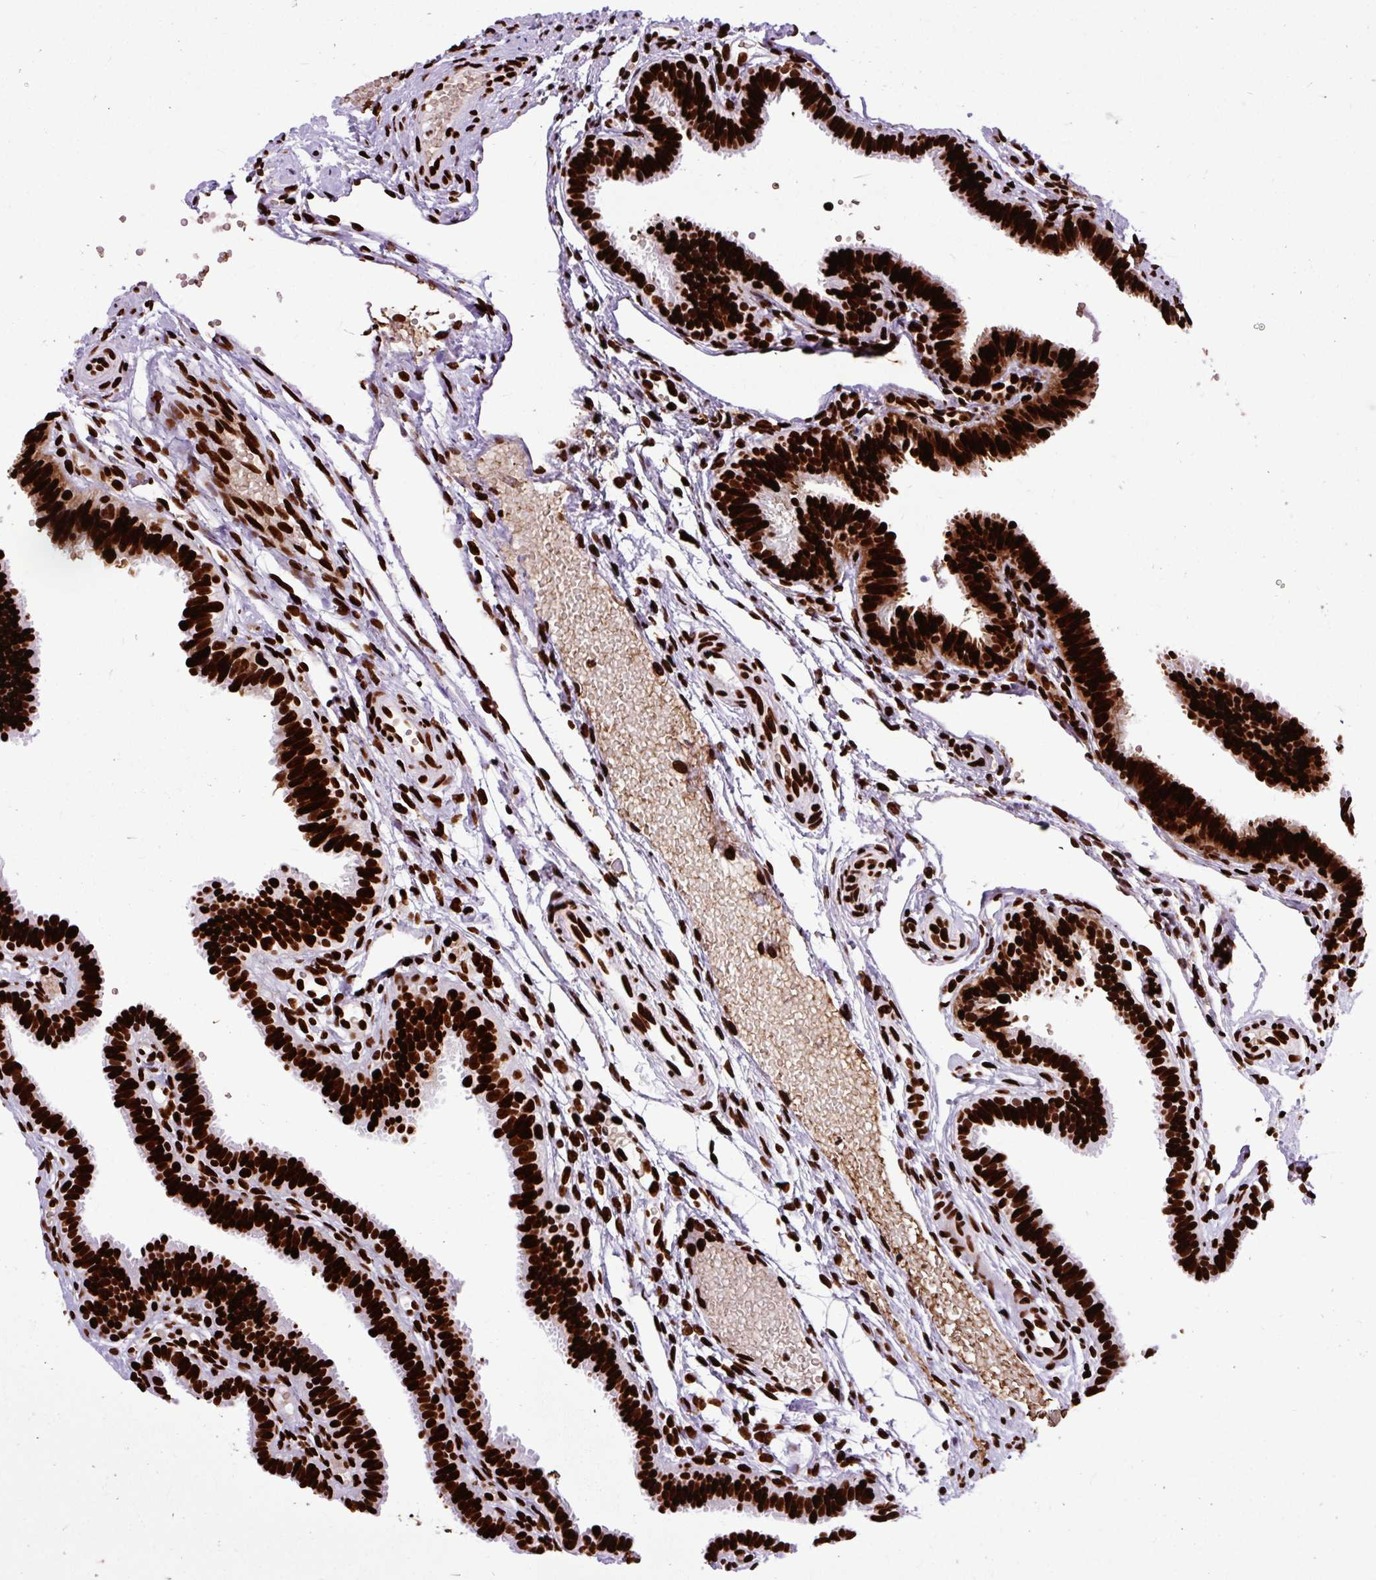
{"staining": {"intensity": "strong", "quantity": ">75%", "location": "nuclear"}, "tissue": "fallopian tube", "cell_type": "Glandular cells", "image_type": "normal", "snomed": [{"axis": "morphology", "description": "Normal tissue, NOS"}, {"axis": "topography", "description": "Fallopian tube"}], "caption": "Immunohistochemistry staining of unremarkable fallopian tube, which shows high levels of strong nuclear staining in approximately >75% of glandular cells indicating strong nuclear protein positivity. The staining was performed using DAB (brown) for protein detection and nuclei were counterstained in hematoxylin (blue).", "gene": "FUS", "patient": {"sex": "female", "age": 37}}